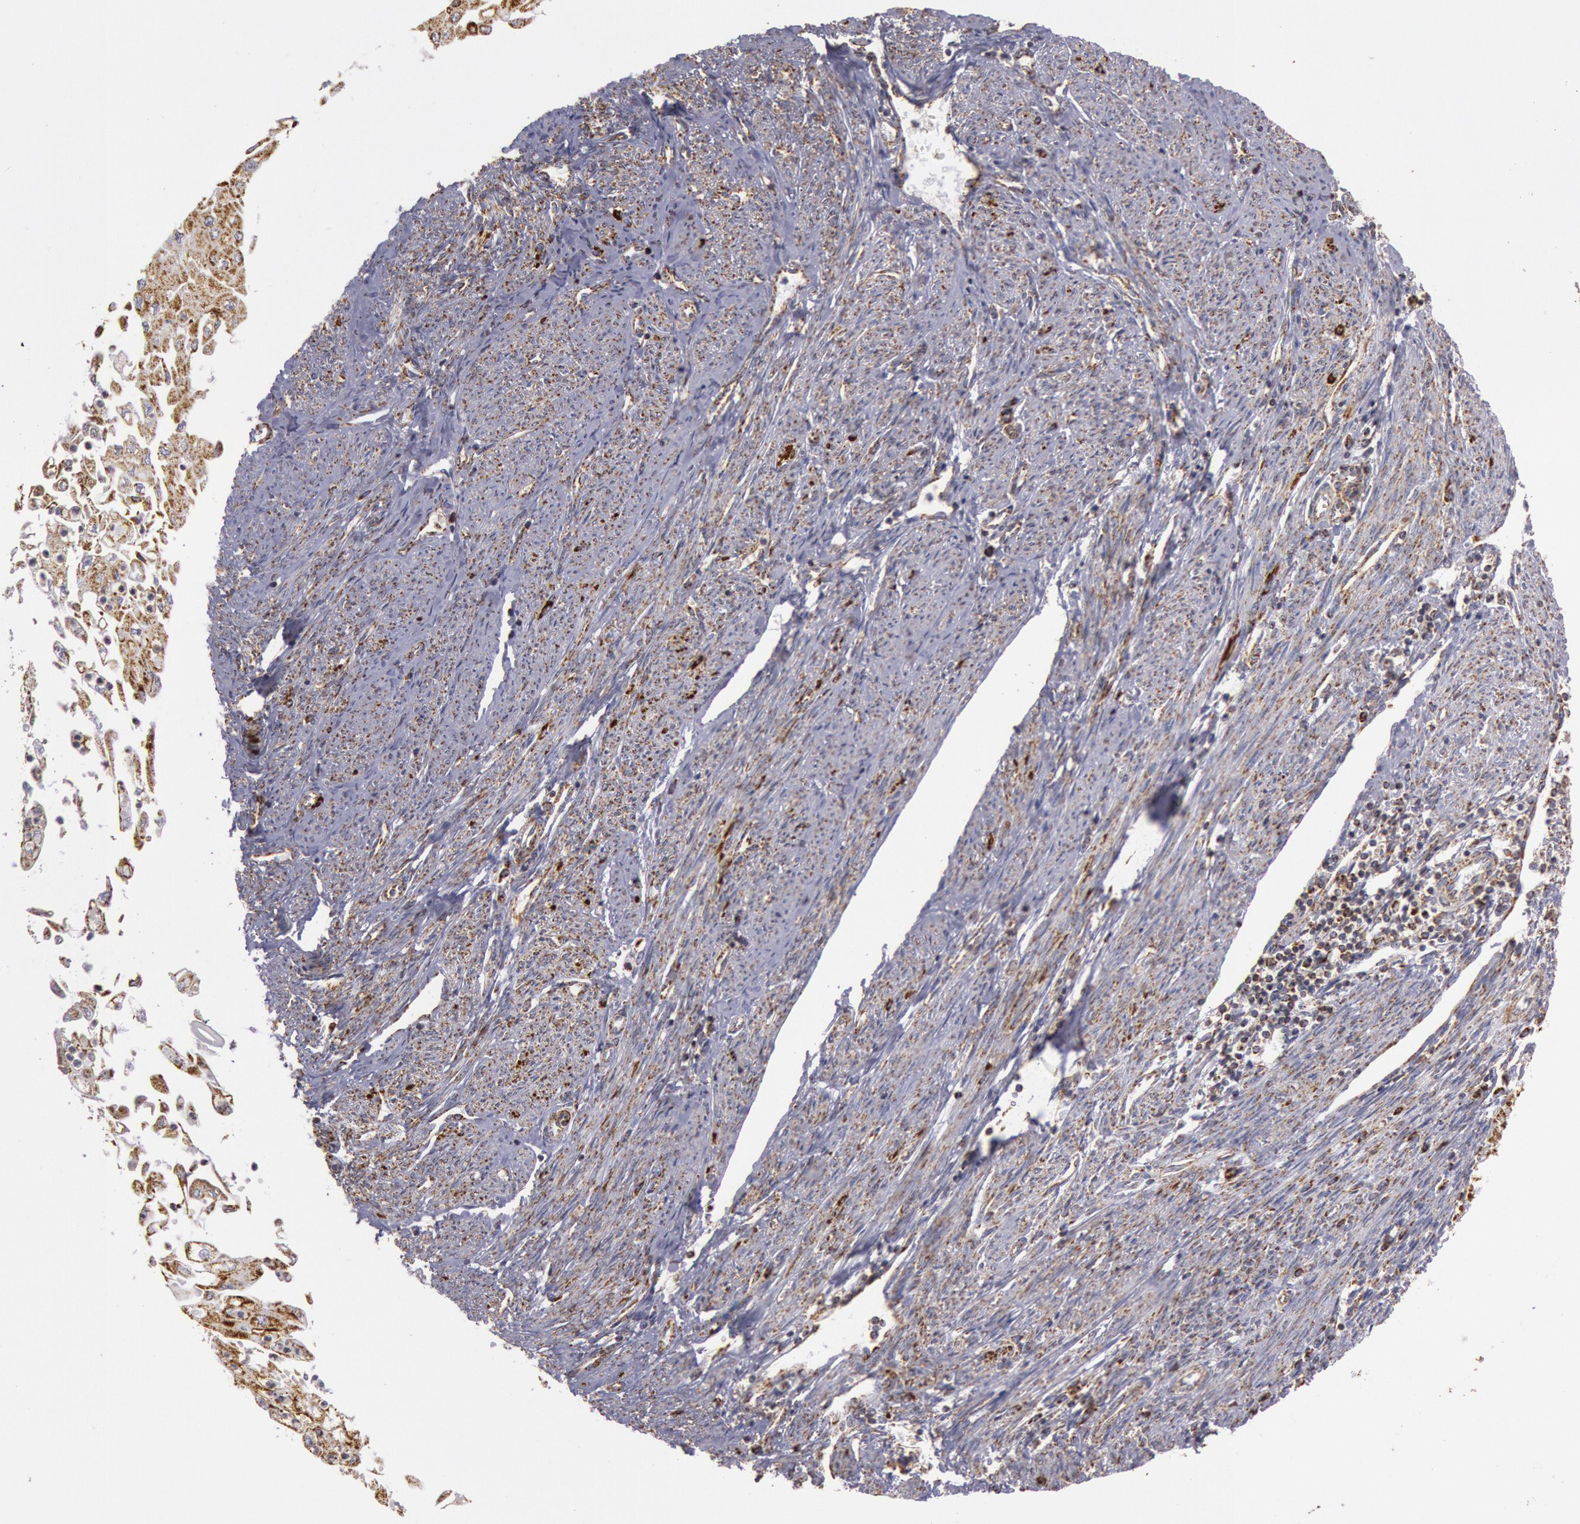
{"staining": {"intensity": "strong", "quantity": ">75%", "location": "cytoplasmic/membranous"}, "tissue": "endometrial cancer", "cell_type": "Tumor cells", "image_type": "cancer", "snomed": [{"axis": "morphology", "description": "Adenocarcinoma, NOS"}, {"axis": "topography", "description": "Endometrium"}], "caption": "The image exhibits staining of endometrial adenocarcinoma, revealing strong cytoplasmic/membranous protein expression (brown color) within tumor cells. Immunohistochemistry stains the protein in brown and the nuclei are stained blue.", "gene": "CYC1", "patient": {"sex": "female", "age": 75}}